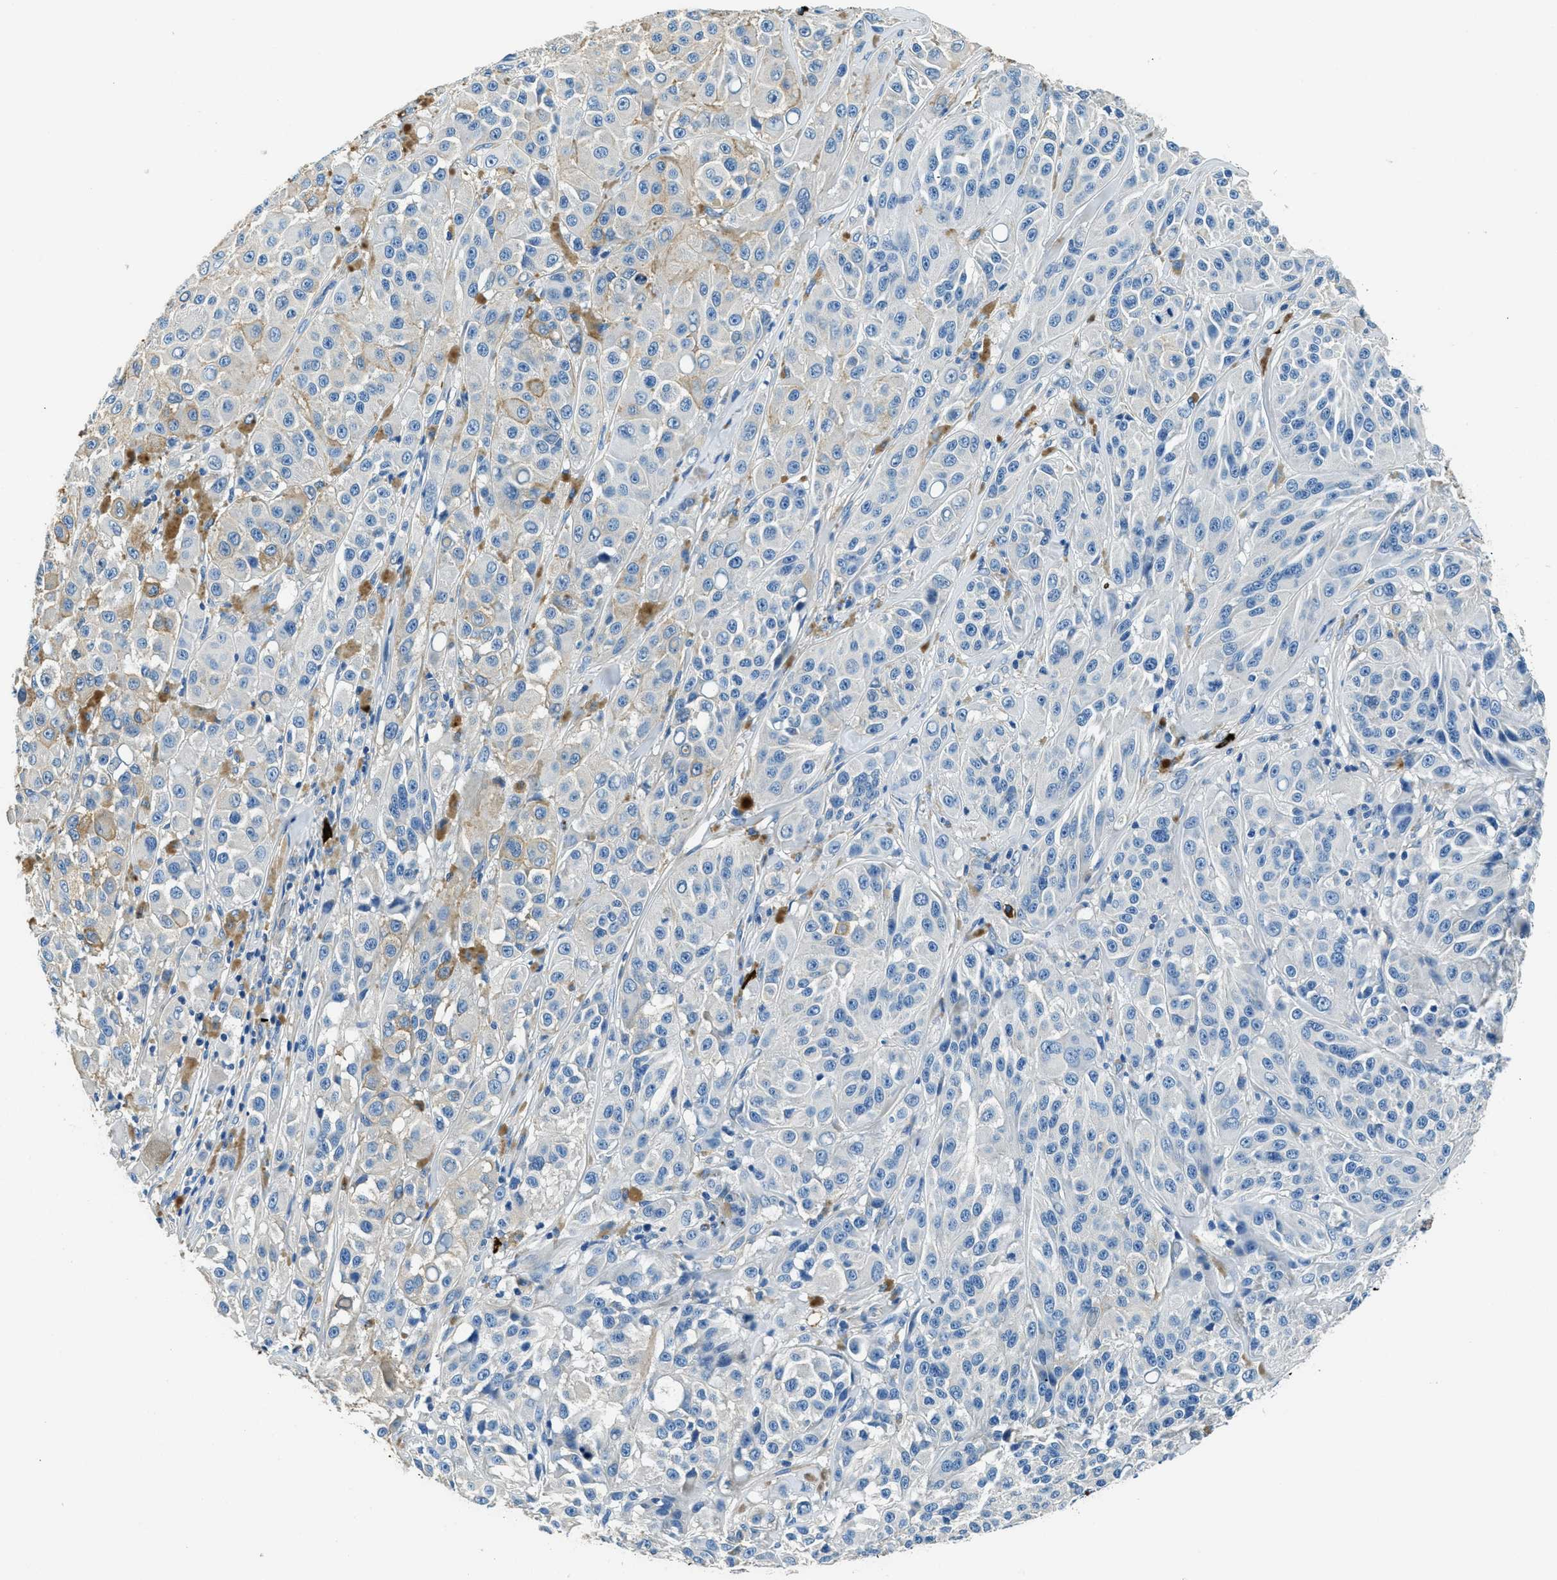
{"staining": {"intensity": "negative", "quantity": "none", "location": "none"}, "tissue": "melanoma", "cell_type": "Tumor cells", "image_type": "cancer", "snomed": [{"axis": "morphology", "description": "Malignant melanoma, NOS"}, {"axis": "topography", "description": "Skin"}], "caption": "The micrograph displays no staining of tumor cells in melanoma.", "gene": "TMEM186", "patient": {"sex": "male", "age": 84}}